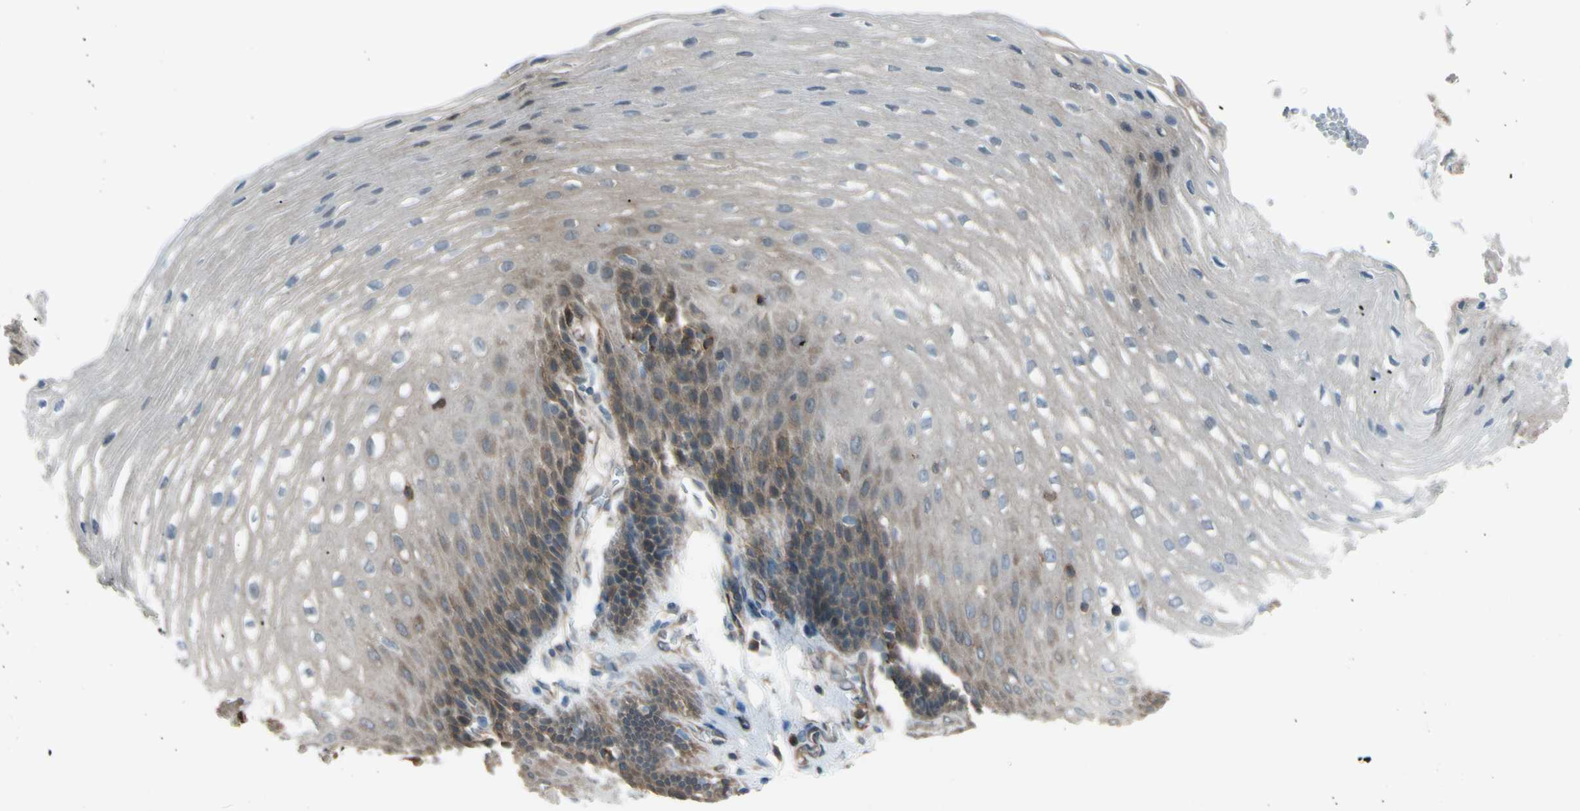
{"staining": {"intensity": "weak", "quantity": "25%-75%", "location": "cytoplasmic/membranous"}, "tissue": "esophagus", "cell_type": "Squamous epithelial cells", "image_type": "normal", "snomed": [{"axis": "morphology", "description": "Normal tissue, NOS"}, {"axis": "topography", "description": "Esophagus"}], "caption": "A brown stain labels weak cytoplasmic/membranous expression of a protein in squamous epithelial cells of benign human esophagus. Using DAB (3,3'-diaminobenzidine) (brown) and hematoxylin (blue) stains, captured at high magnification using brightfield microscopy.", "gene": "YWHAQ", "patient": {"sex": "male", "age": 48}}